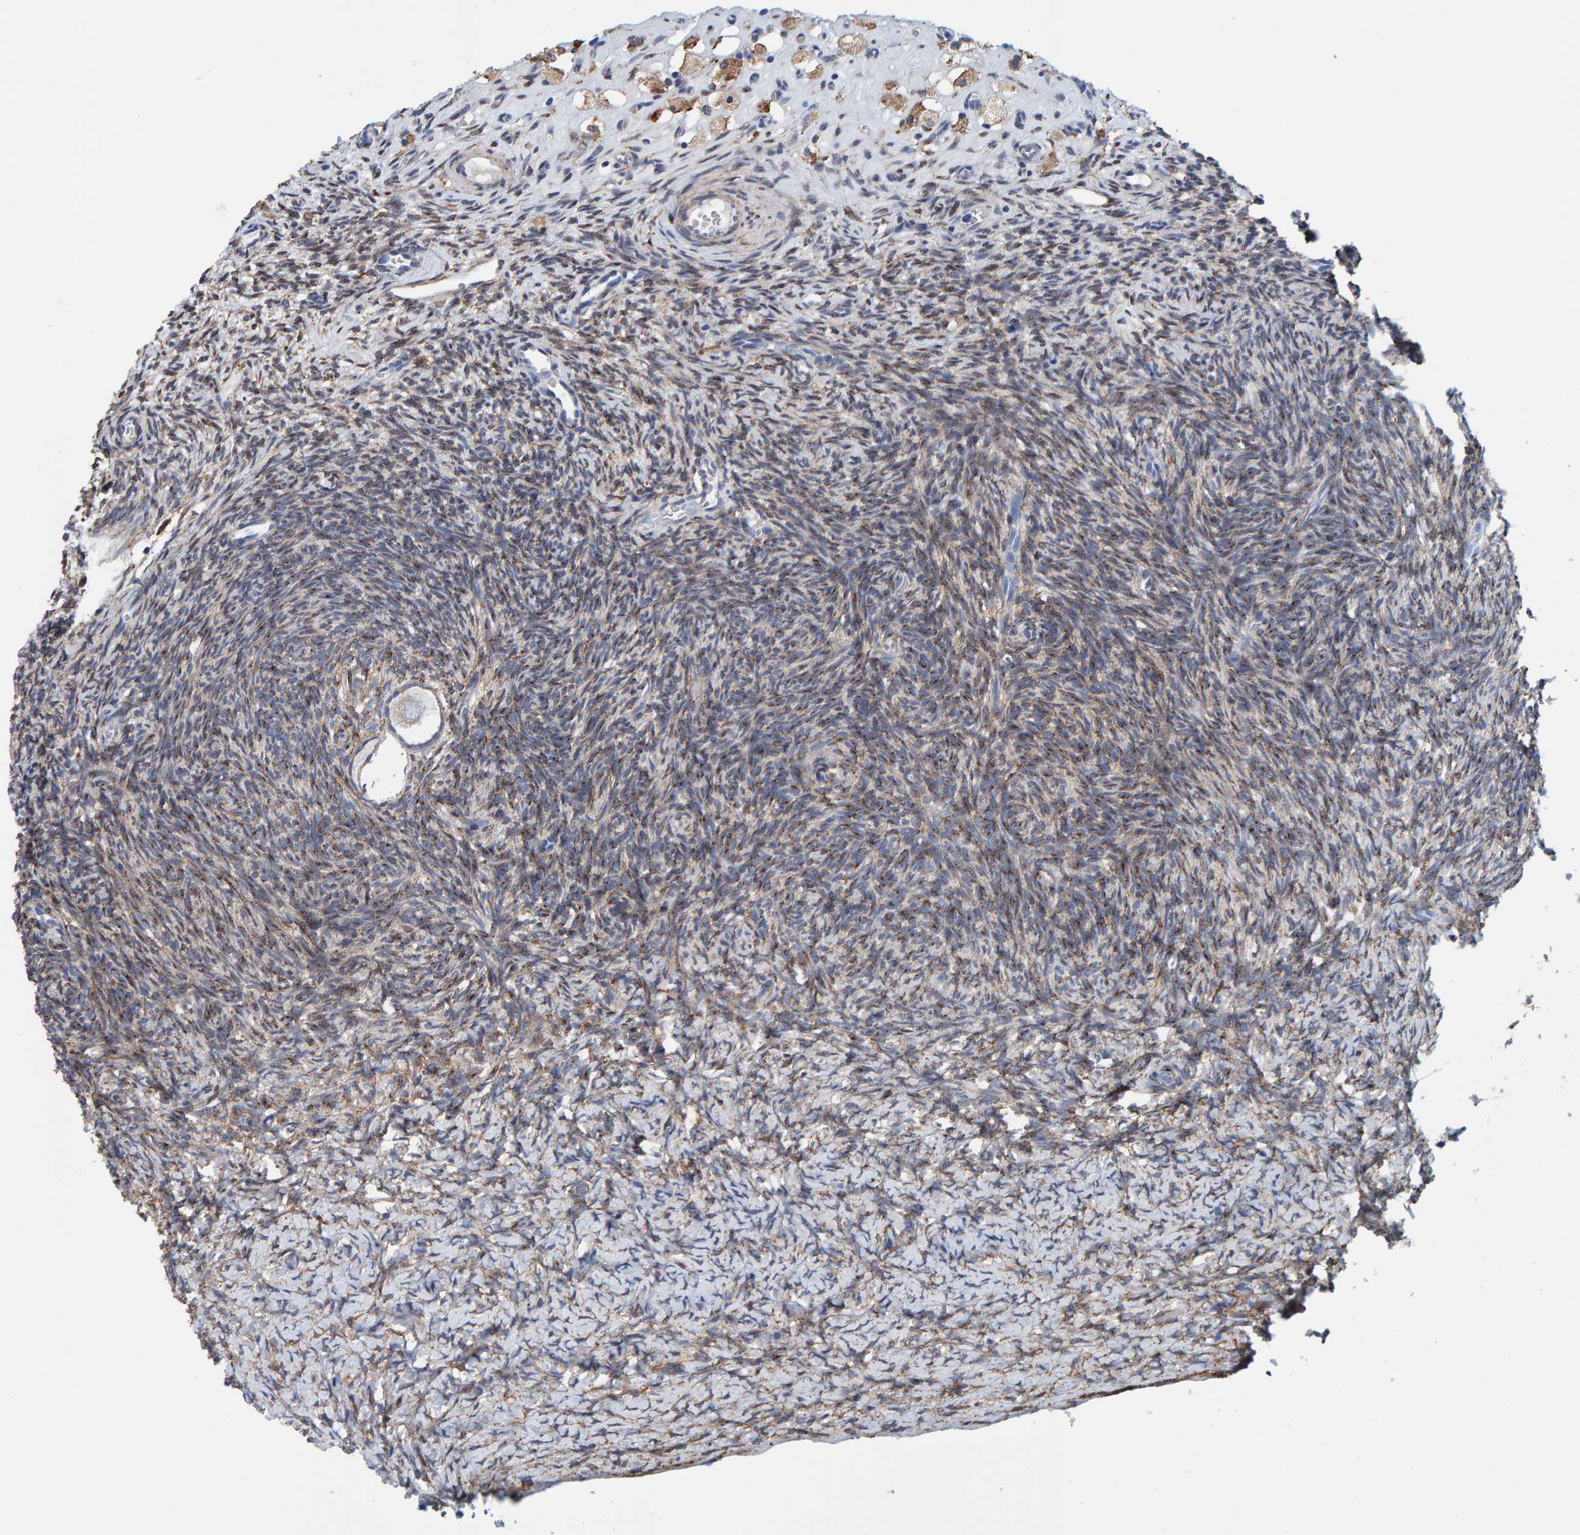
{"staining": {"intensity": "negative", "quantity": "none", "location": "none"}, "tissue": "ovary", "cell_type": "Follicle cells", "image_type": "normal", "snomed": [{"axis": "morphology", "description": "Normal tissue, NOS"}, {"axis": "topography", "description": "Ovary"}], "caption": "There is no significant expression in follicle cells of ovary. The staining is performed using DAB brown chromogen with nuclei counter-stained in using hematoxylin.", "gene": "LRP1", "patient": {"sex": "female", "age": 34}}